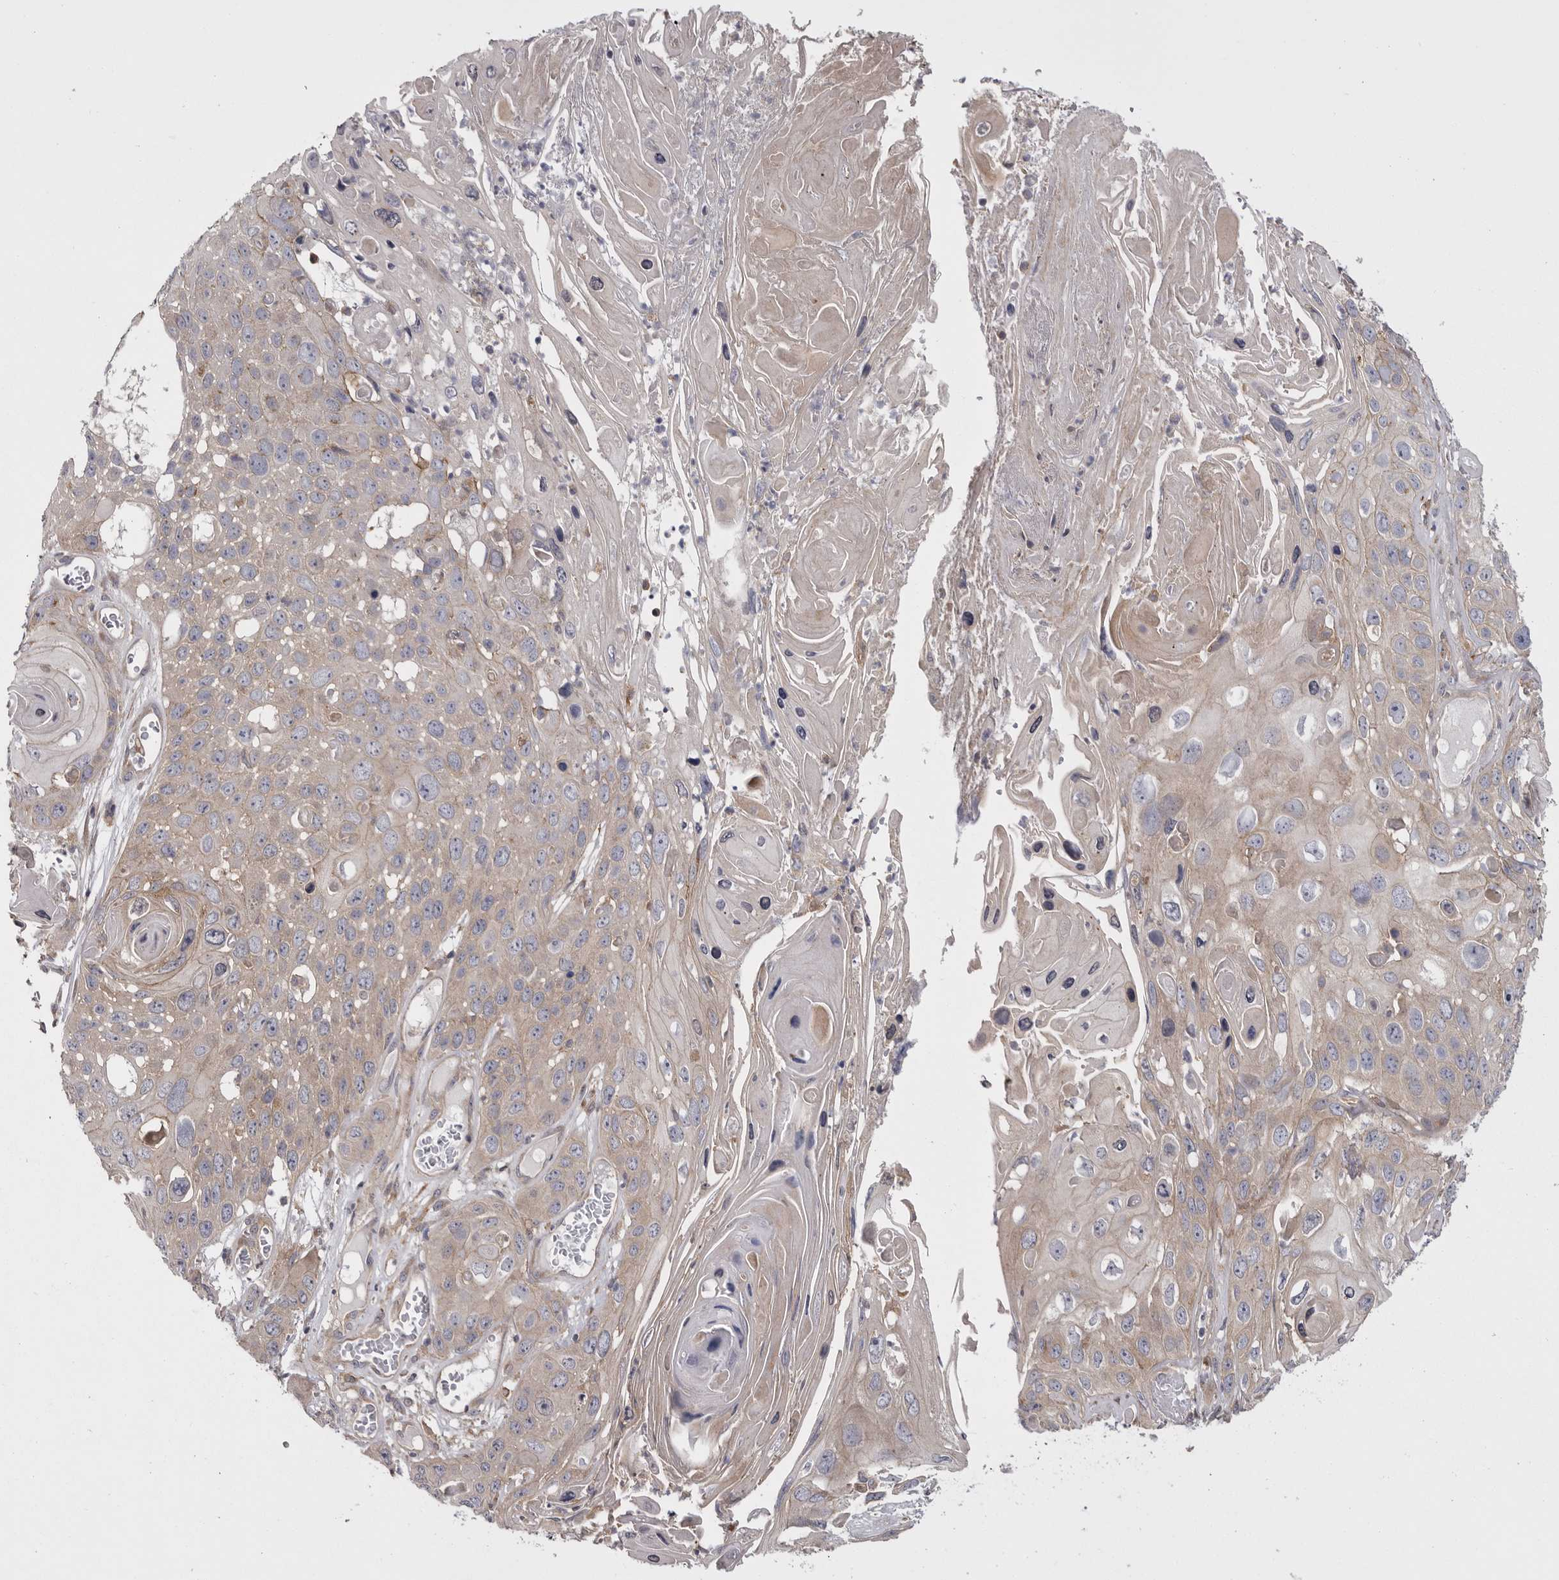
{"staining": {"intensity": "weak", "quantity": "25%-75%", "location": "cytoplasmic/membranous"}, "tissue": "skin cancer", "cell_type": "Tumor cells", "image_type": "cancer", "snomed": [{"axis": "morphology", "description": "Squamous cell carcinoma, NOS"}, {"axis": "topography", "description": "Skin"}], "caption": "DAB (3,3'-diaminobenzidine) immunohistochemical staining of squamous cell carcinoma (skin) exhibits weak cytoplasmic/membranous protein staining in about 25%-75% of tumor cells. Immunohistochemistry (ihc) stains the protein of interest in brown and the nuclei are stained blue.", "gene": "OSBPL9", "patient": {"sex": "male", "age": 55}}